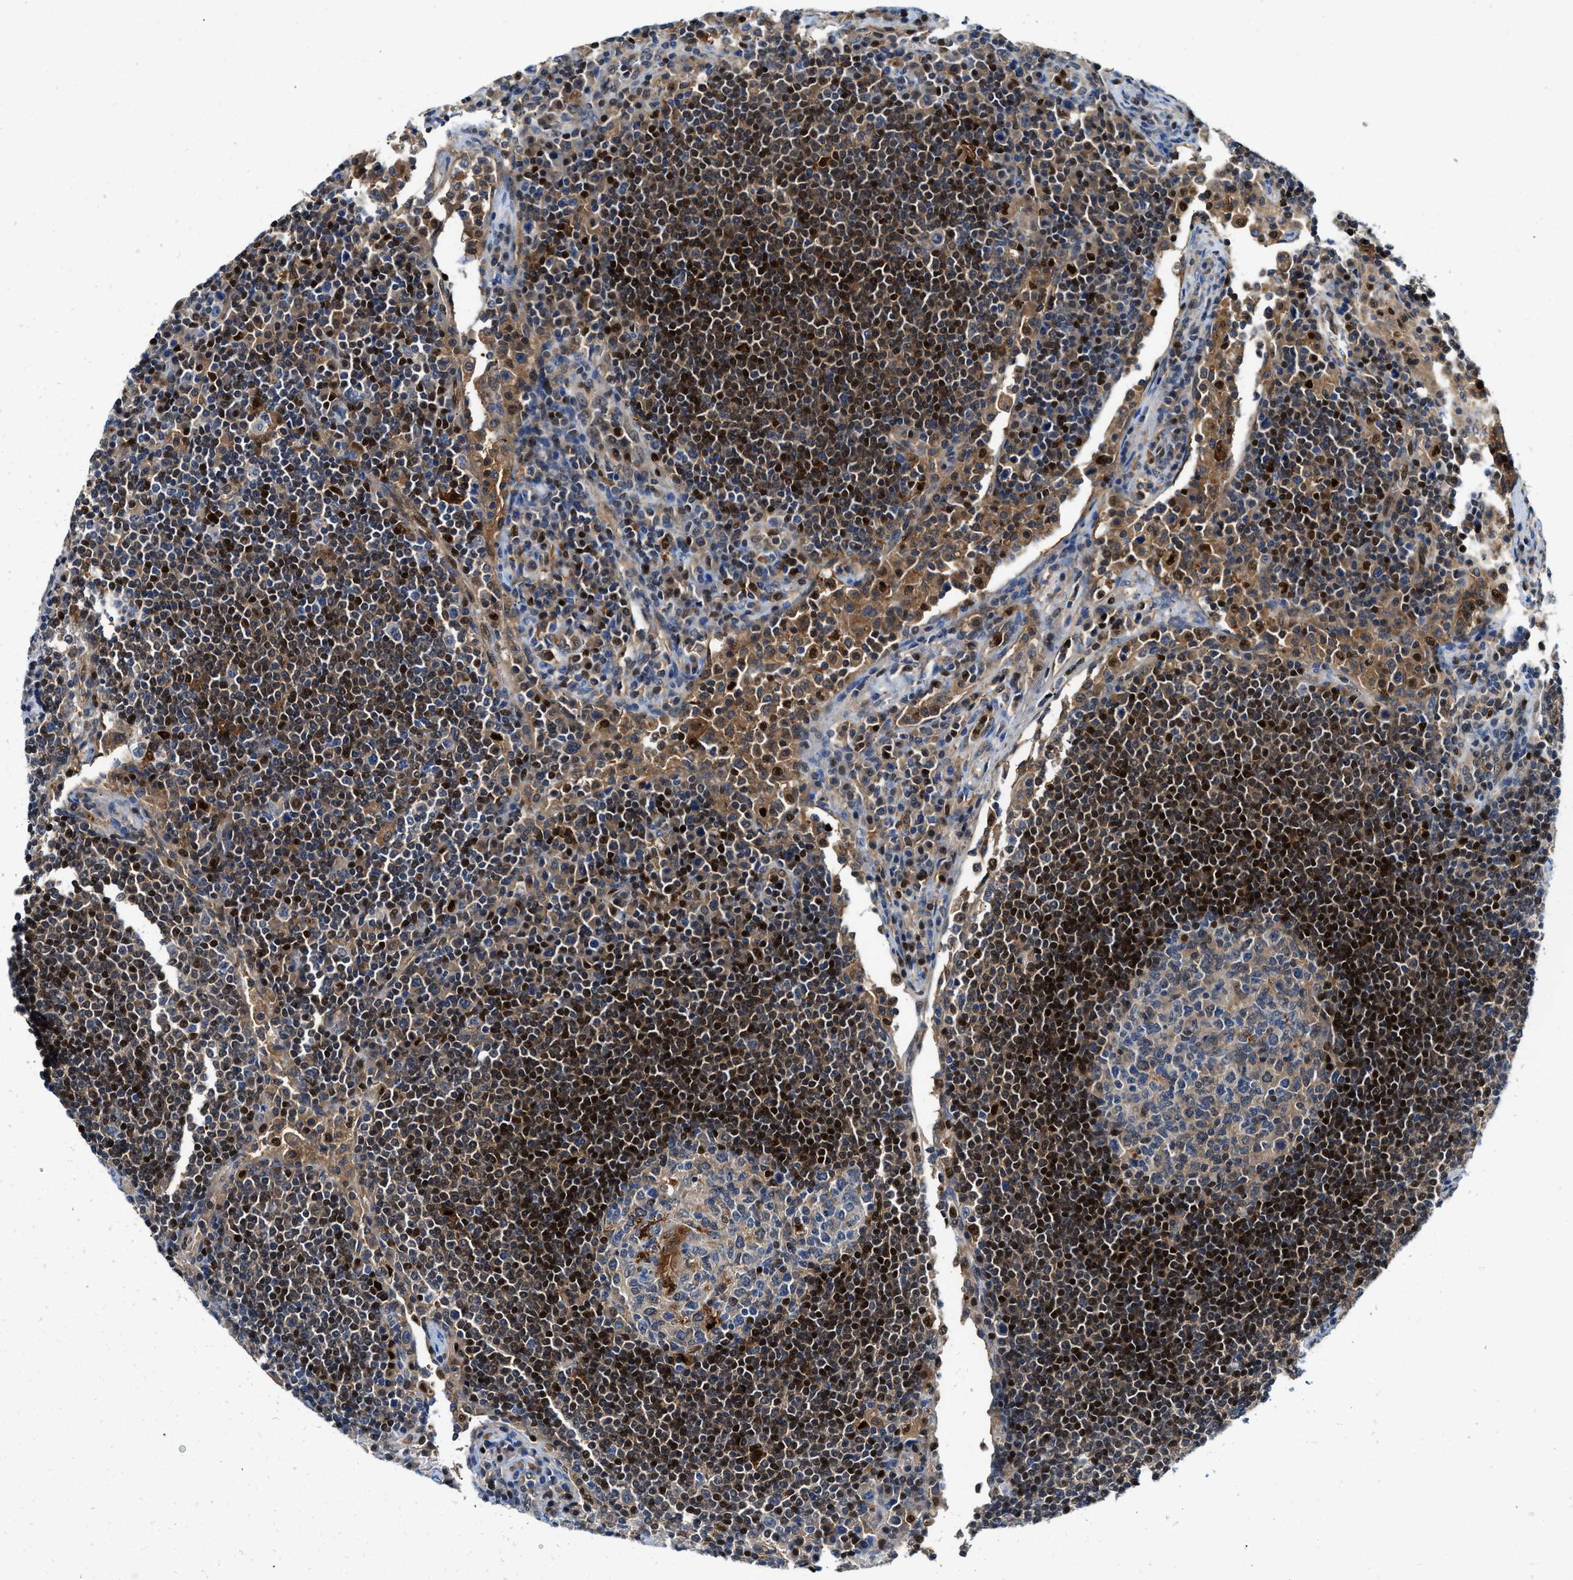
{"staining": {"intensity": "strong", "quantity": "25%-75%", "location": "cytoplasmic/membranous,nuclear"}, "tissue": "lymph node", "cell_type": "Germinal center cells", "image_type": "normal", "snomed": [{"axis": "morphology", "description": "Normal tissue, NOS"}, {"axis": "topography", "description": "Lymph node"}], "caption": "Immunohistochemistry of normal human lymph node displays high levels of strong cytoplasmic/membranous,nuclear positivity in about 25%-75% of germinal center cells. (Brightfield microscopy of DAB IHC at high magnification).", "gene": "LTA4H", "patient": {"sex": "female", "age": 53}}